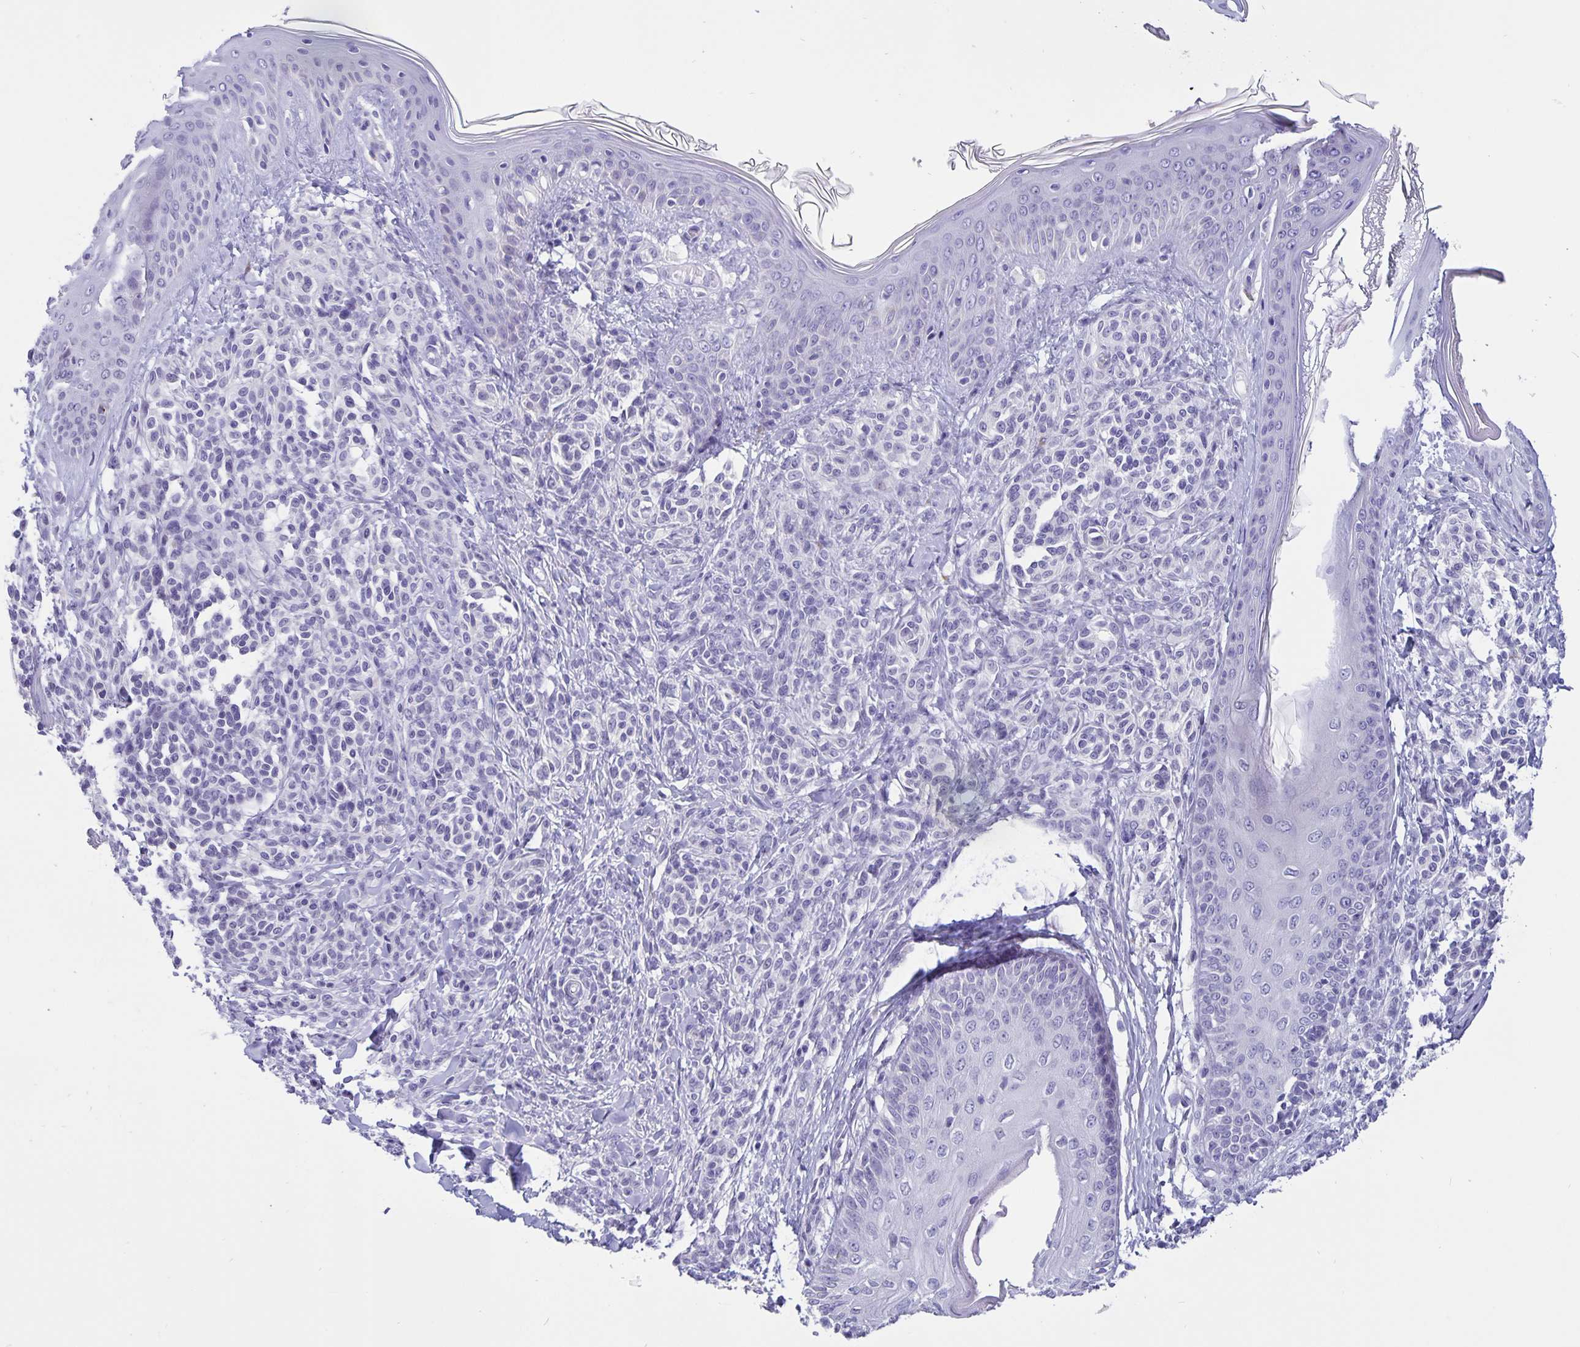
{"staining": {"intensity": "negative", "quantity": "none", "location": "none"}, "tissue": "skin", "cell_type": "Fibroblasts", "image_type": "normal", "snomed": [{"axis": "morphology", "description": "Normal tissue, NOS"}, {"axis": "topography", "description": "Skin"}], "caption": "The immunohistochemistry photomicrograph has no significant positivity in fibroblasts of skin. Brightfield microscopy of immunohistochemistry stained with DAB (3,3'-diaminobenzidine) (brown) and hematoxylin (blue), captured at high magnification.", "gene": "ERMN", "patient": {"sex": "male", "age": 16}}